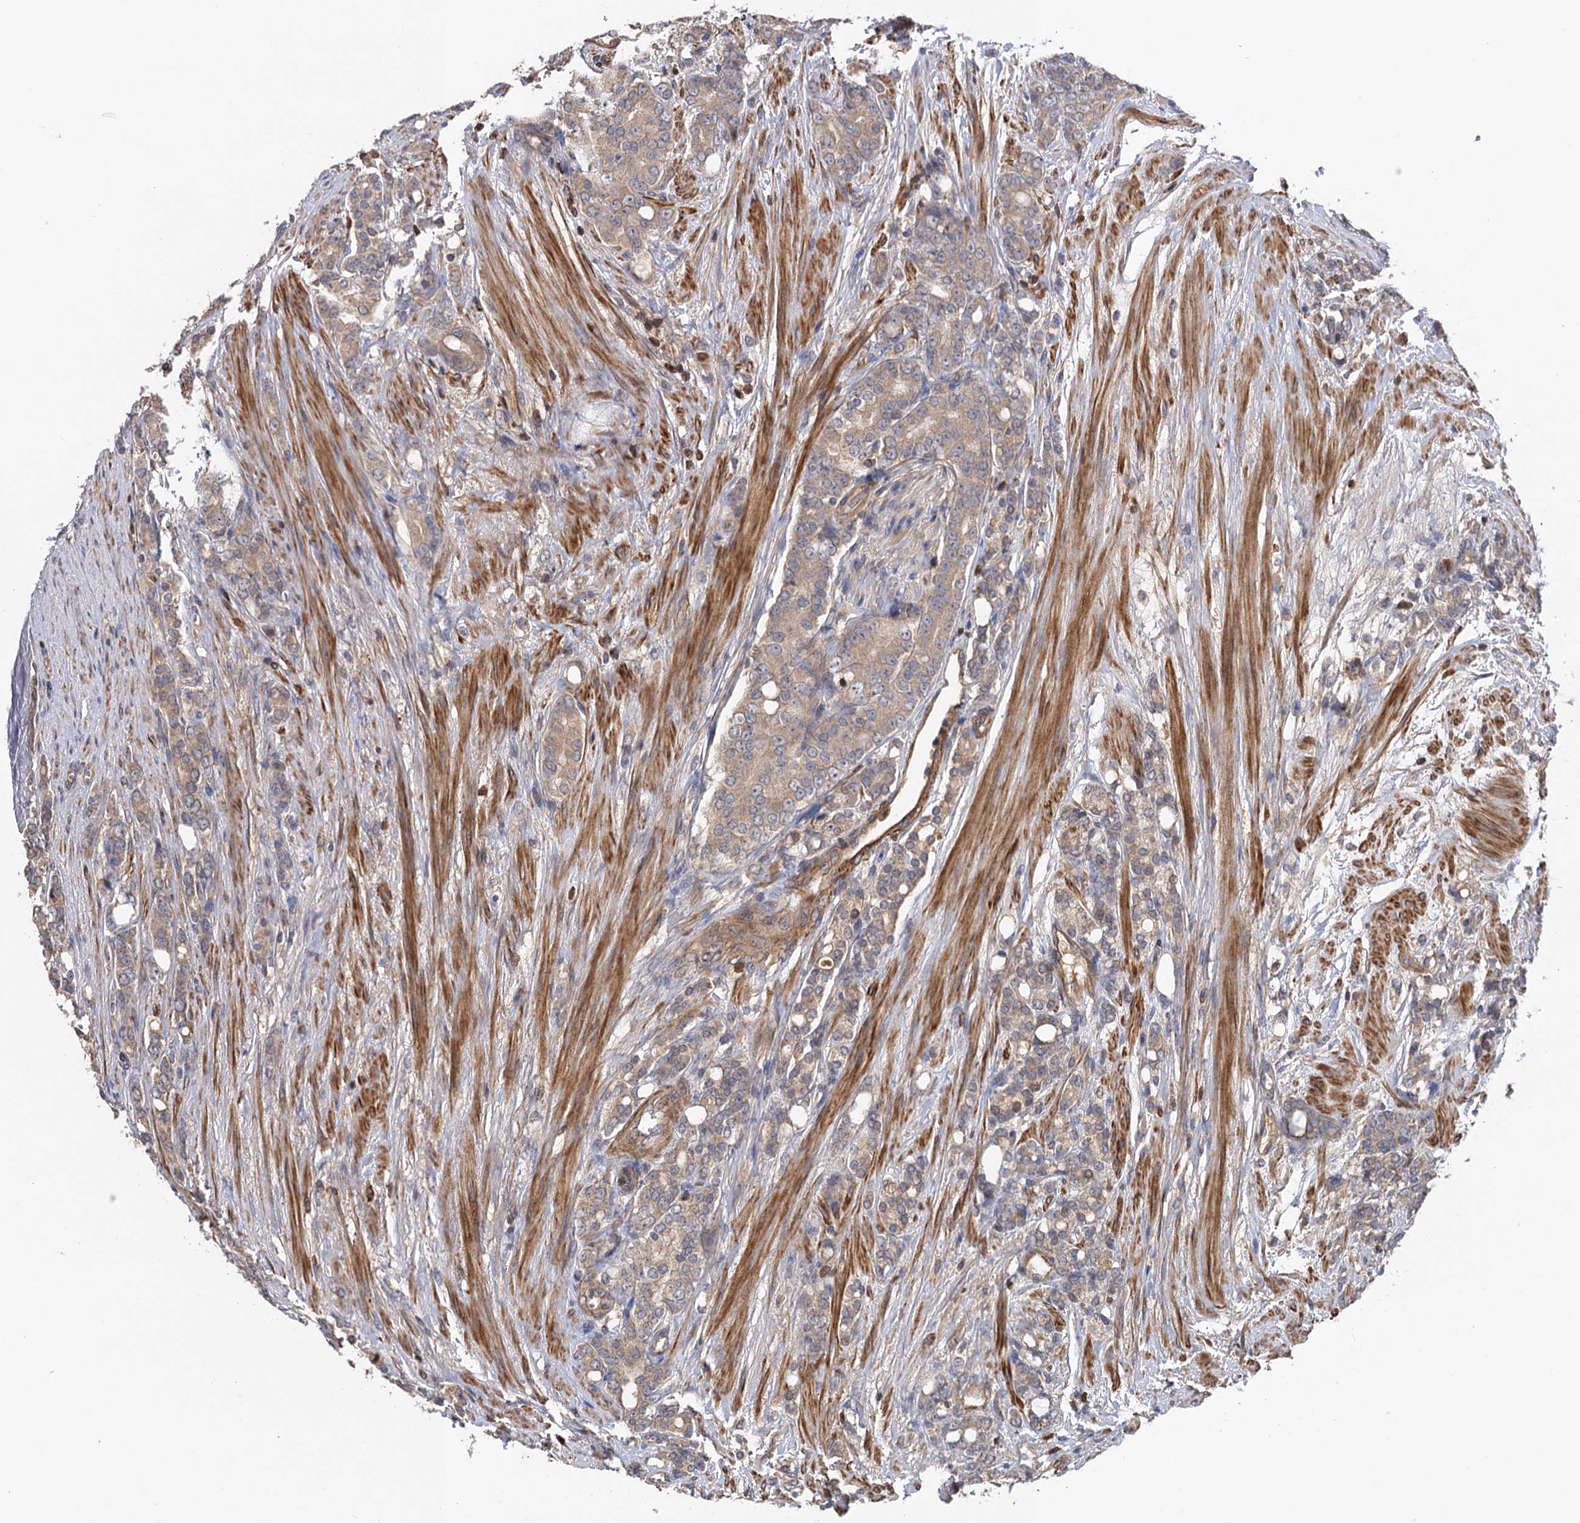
{"staining": {"intensity": "weak", "quantity": "25%-75%", "location": "cytoplasmic/membranous"}, "tissue": "prostate cancer", "cell_type": "Tumor cells", "image_type": "cancer", "snomed": [{"axis": "morphology", "description": "Adenocarcinoma, High grade"}, {"axis": "topography", "description": "Prostate"}], "caption": "DAB immunohistochemical staining of prostate adenocarcinoma (high-grade) displays weak cytoplasmic/membranous protein expression in about 25%-75% of tumor cells. Using DAB (3,3'-diaminobenzidine) (brown) and hematoxylin (blue) stains, captured at high magnification using brightfield microscopy.", "gene": "DGKA", "patient": {"sex": "male", "age": 62}}